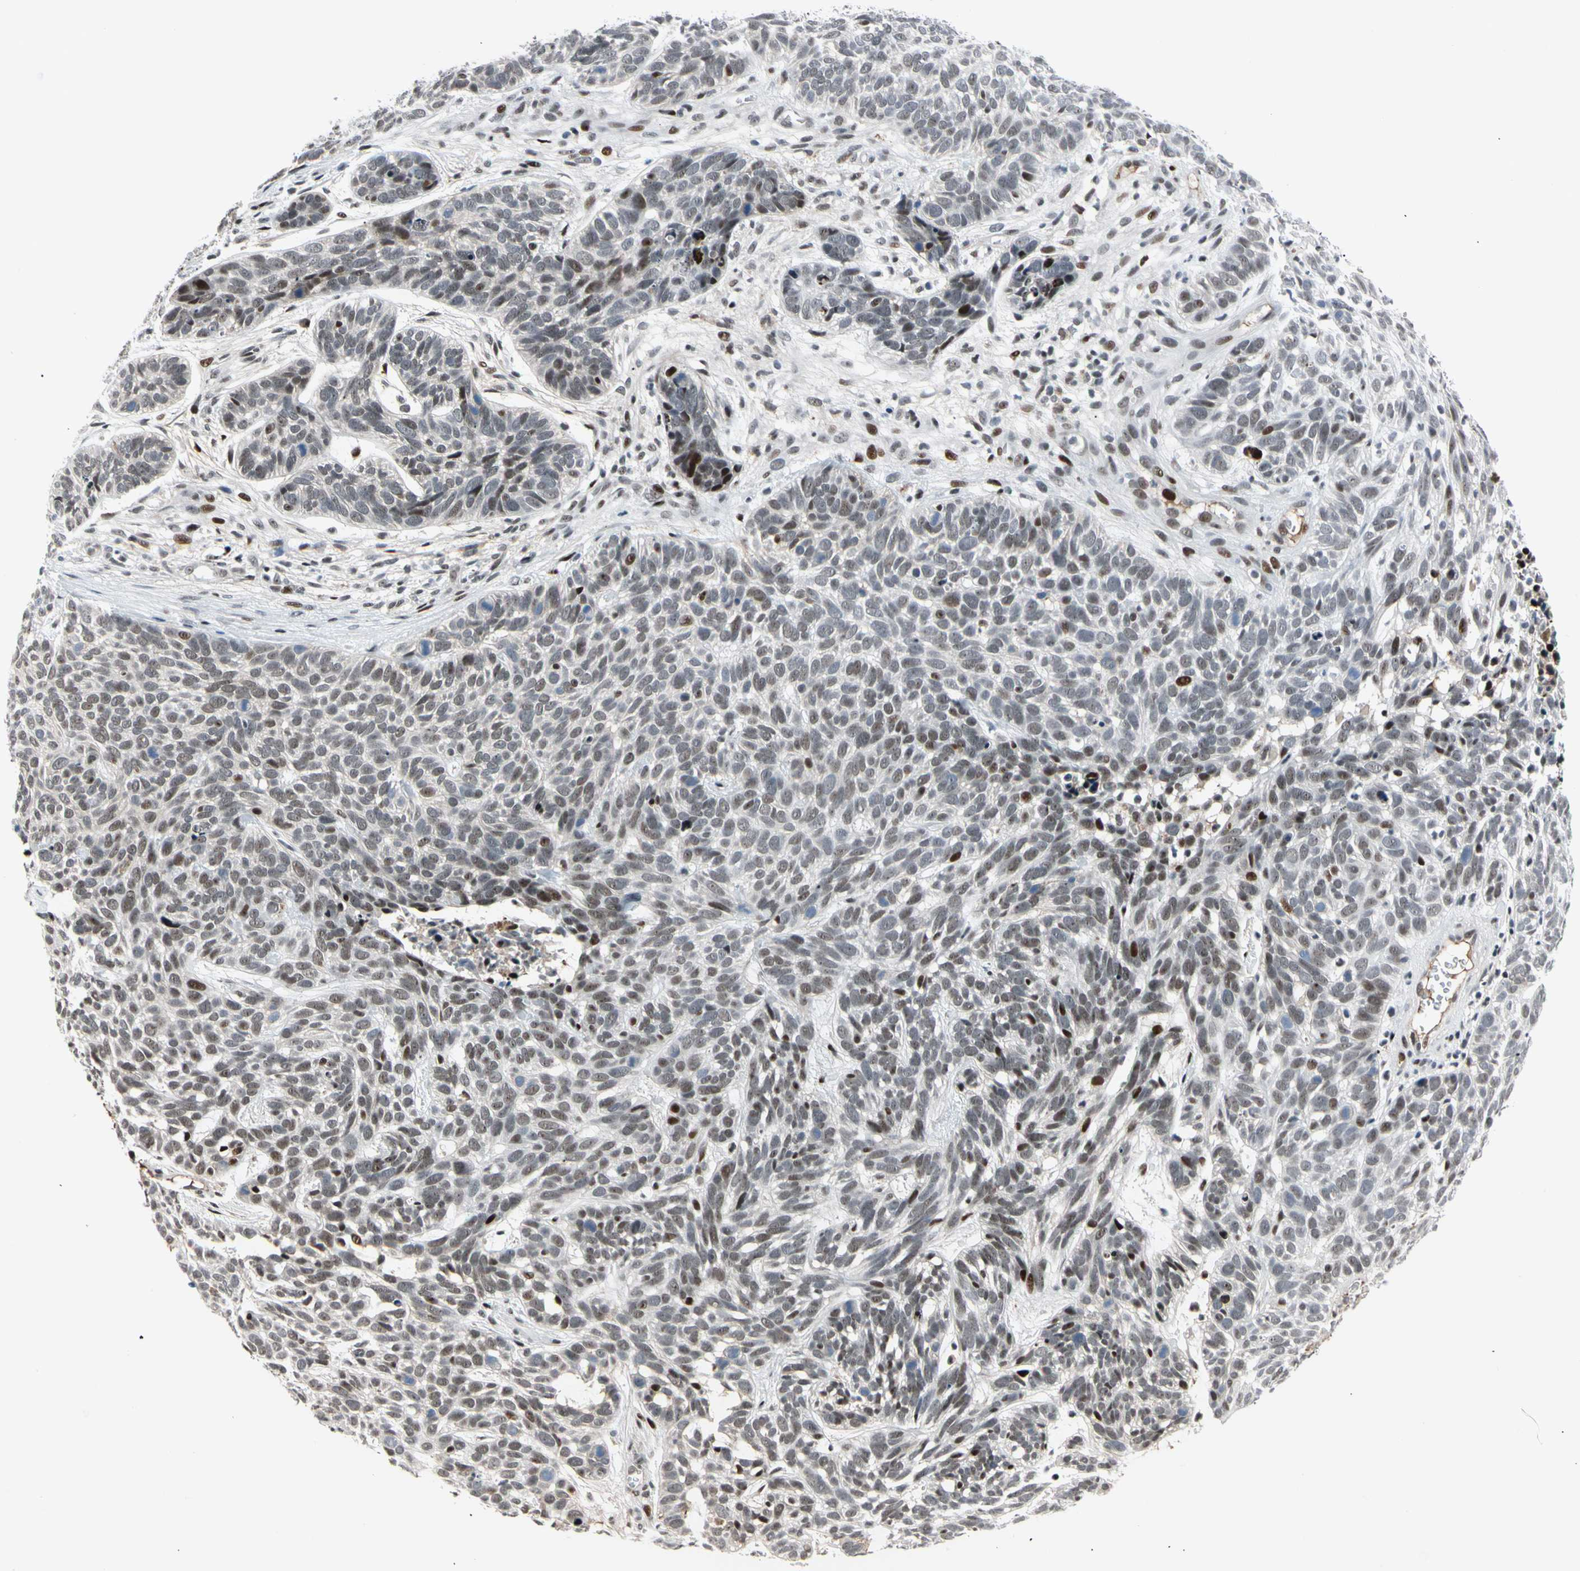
{"staining": {"intensity": "moderate", "quantity": ">75%", "location": "nuclear"}, "tissue": "skin cancer", "cell_type": "Tumor cells", "image_type": "cancer", "snomed": [{"axis": "morphology", "description": "Basal cell carcinoma"}, {"axis": "topography", "description": "Skin"}], "caption": "Immunohistochemical staining of skin cancer (basal cell carcinoma) displays medium levels of moderate nuclear staining in about >75% of tumor cells. (brown staining indicates protein expression, while blue staining denotes nuclei).", "gene": "FOXO3", "patient": {"sex": "male", "age": 87}}